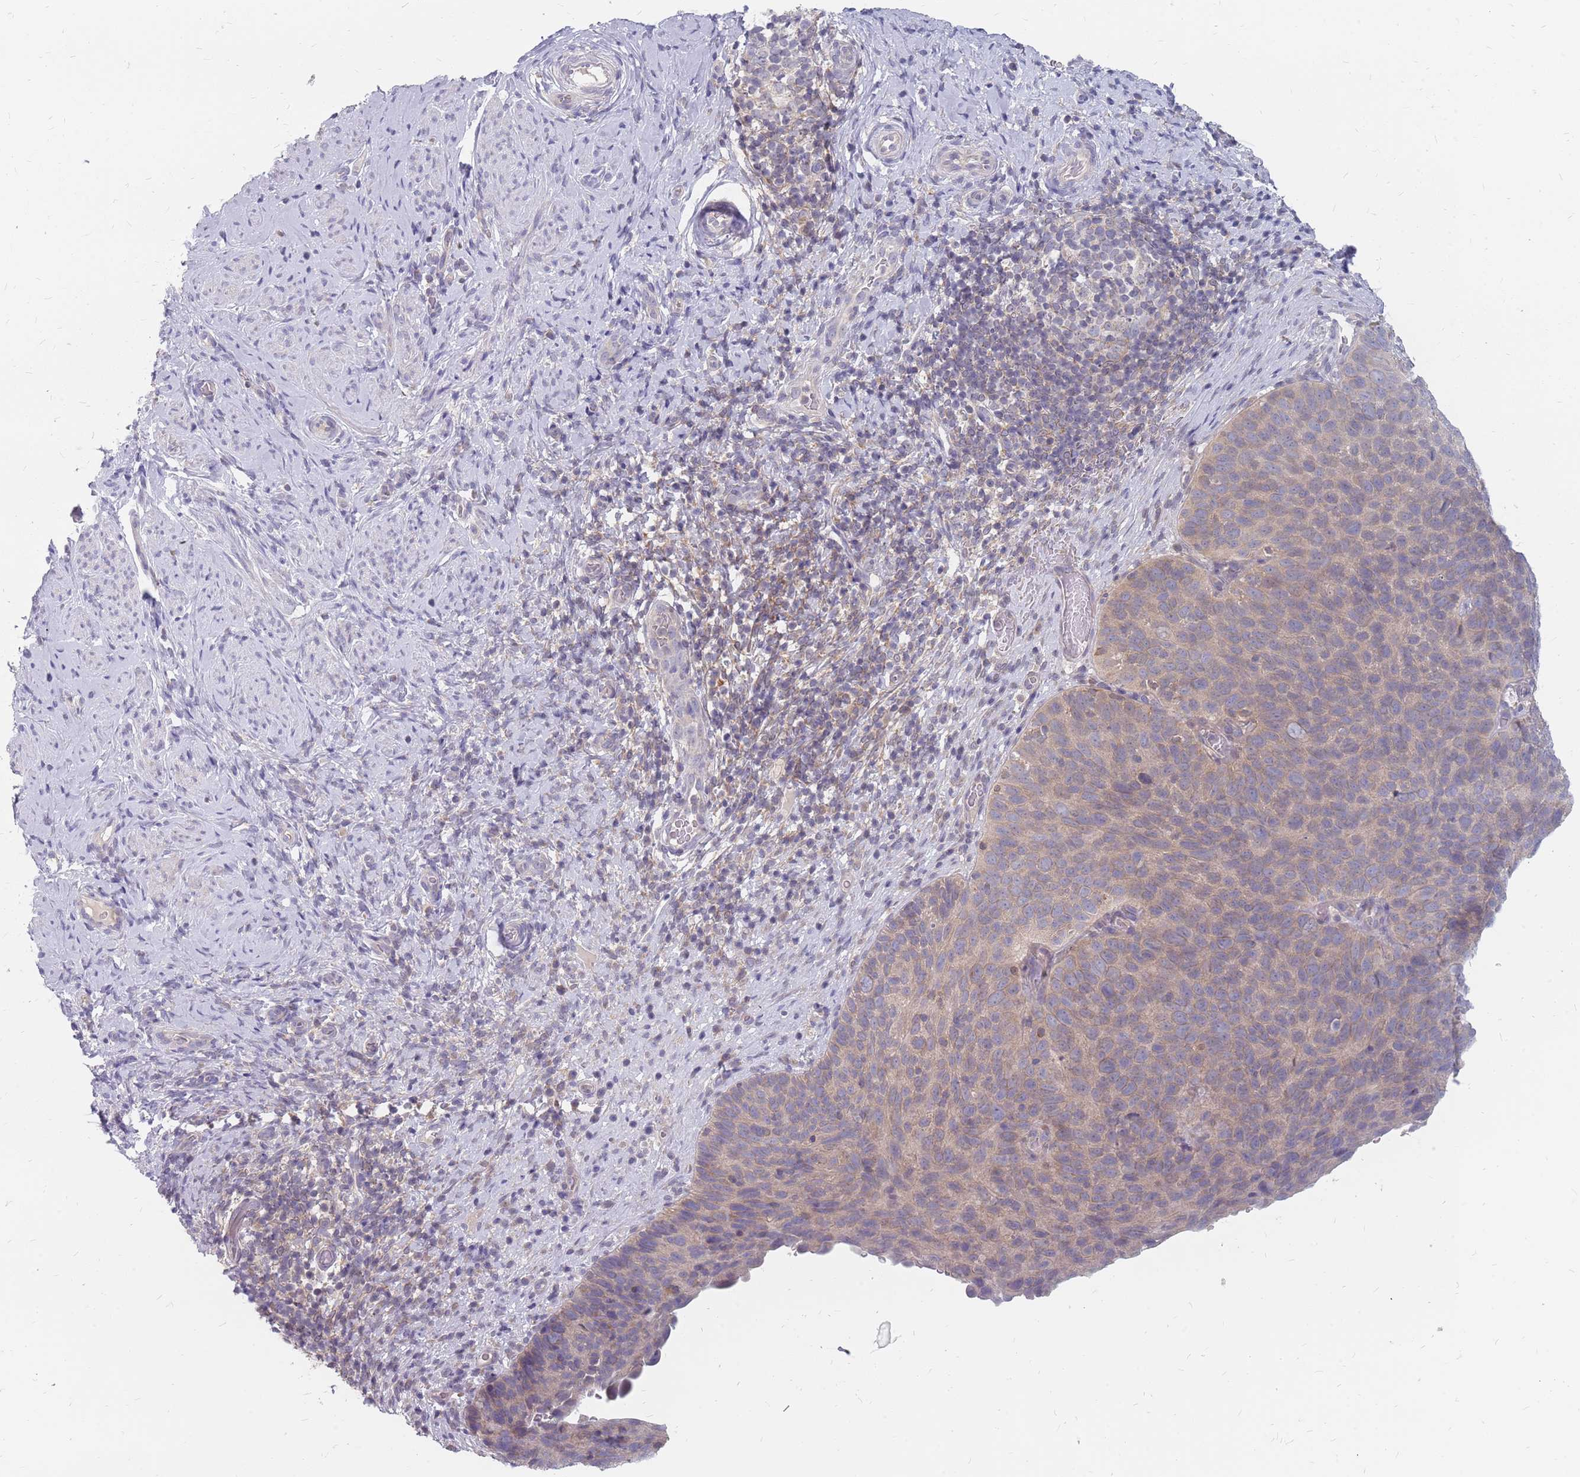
{"staining": {"intensity": "weak", "quantity": ">75%", "location": "cytoplasmic/membranous"}, "tissue": "cervical cancer", "cell_type": "Tumor cells", "image_type": "cancer", "snomed": [{"axis": "morphology", "description": "Squamous cell carcinoma, NOS"}, {"axis": "topography", "description": "Cervix"}], "caption": "The immunohistochemical stain highlights weak cytoplasmic/membranous expression in tumor cells of cervical cancer tissue. (Stains: DAB (3,3'-diaminobenzidine) in brown, nuclei in blue, Microscopy: brightfield microscopy at high magnification).", "gene": "CMTR2", "patient": {"sex": "female", "age": 80}}